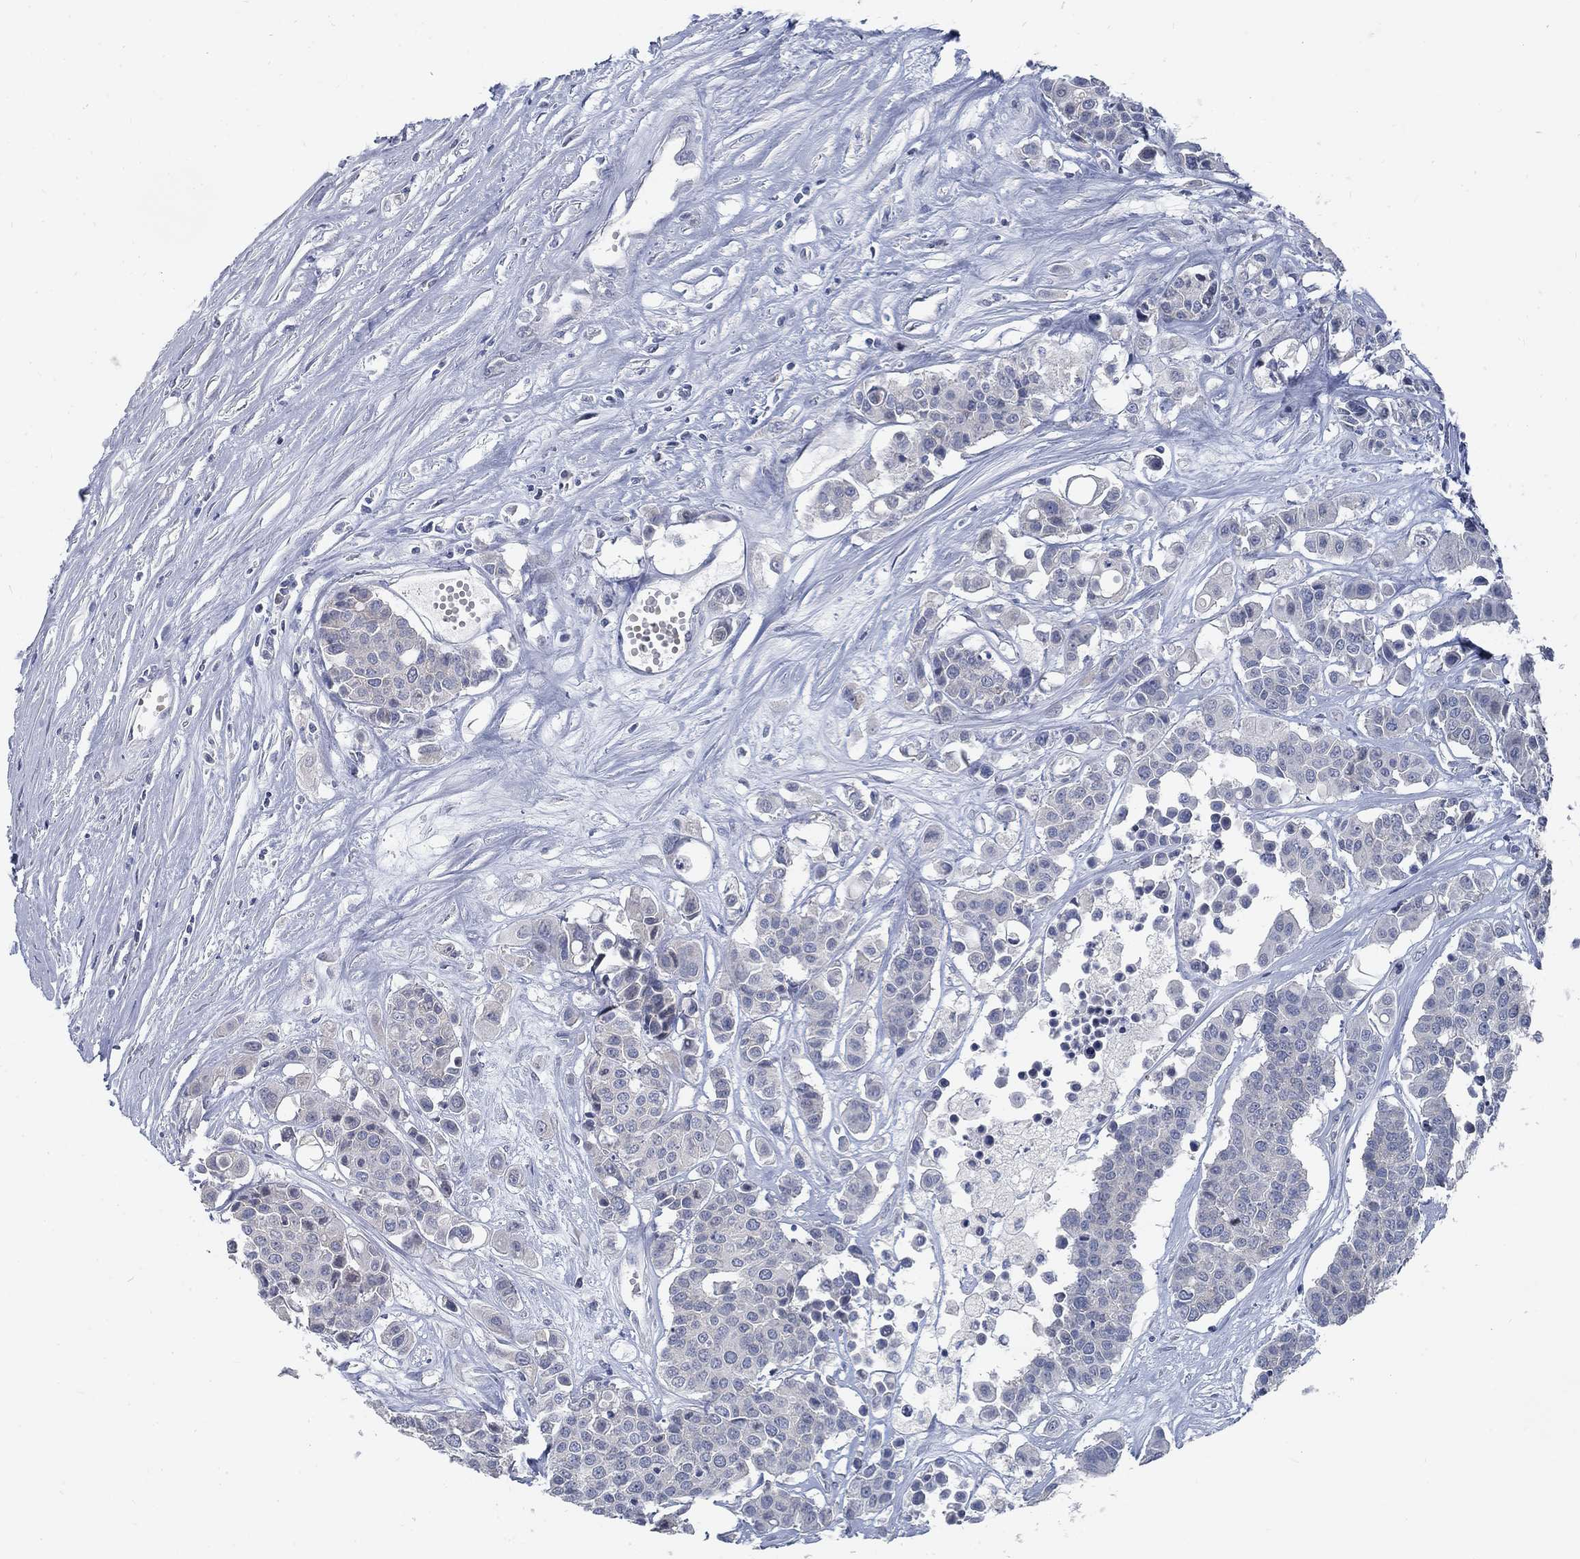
{"staining": {"intensity": "negative", "quantity": "none", "location": "none"}, "tissue": "carcinoid", "cell_type": "Tumor cells", "image_type": "cancer", "snomed": [{"axis": "morphology", "description": "Carcinoid, malignant, NOS"}, {"axis": "topography", "description": "Colon"}], "caption": "Immunohistochemistry of human malignant carcinoid demonstrates no positivity in tumor cells.", "gene": "ATP1A3", "patient": {"sex": "male", "age": 81}}